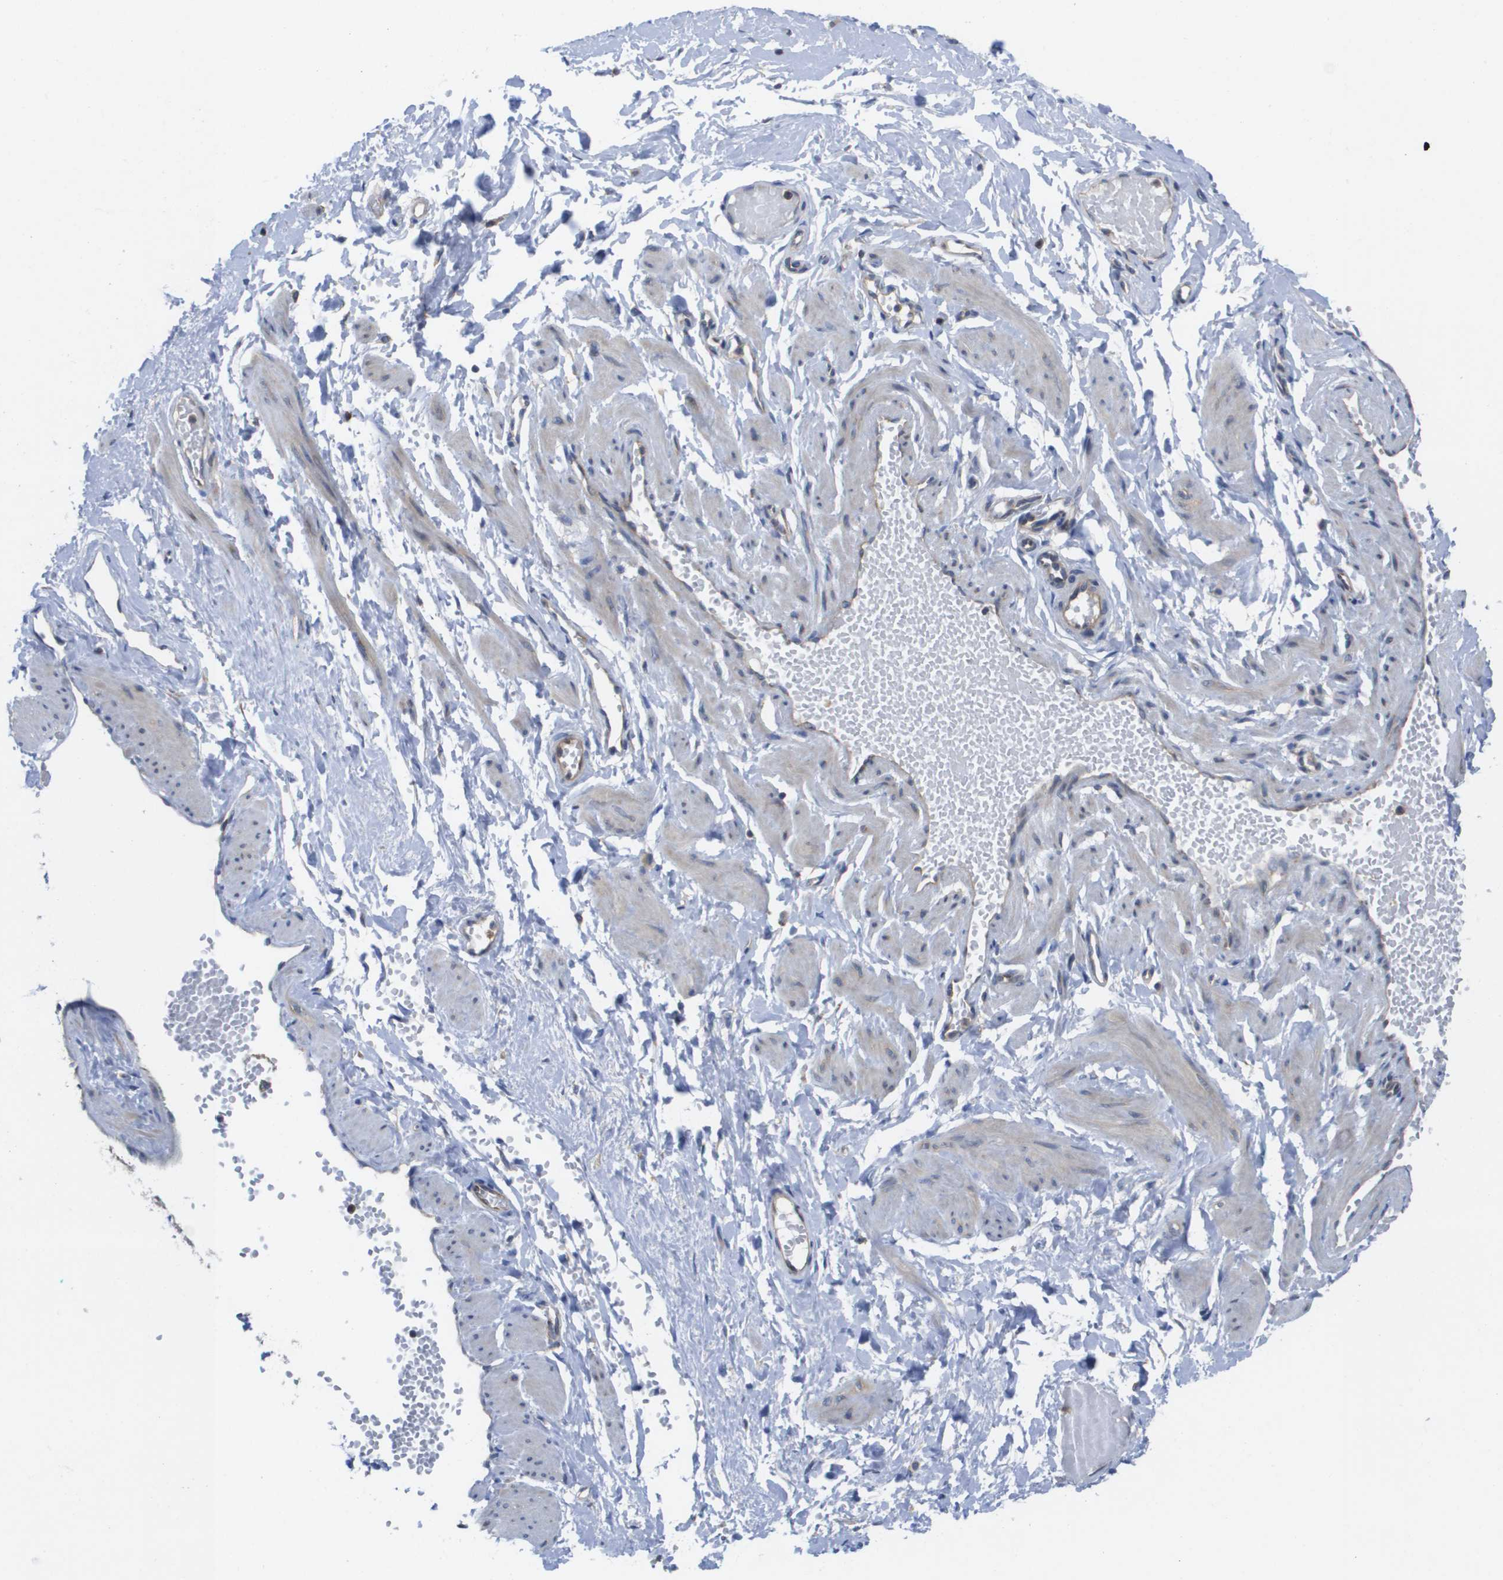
{"staining": {"intensity": "negative", "quantity": "none", "location": "none"}, "tissue": "adipose tissue", "cell_type": "Adipocytes", "image_type": "normal", "snomed": [{"axis": "morphology", "description": "Normal tissue, NOS"}, {"axis": "topography", "description": "Soft tissue"}, {"axis": "topography", "description": "Vascular tissue"}], "caption": "Immunohistochemical staining of benign human adipose tissue displays no significant expression in adipocytes. (Brightfield microscopy of DAB IHC at high magnification).", "gene": "EIF4G2", "patient": {"sex": "female", "age": 35}}